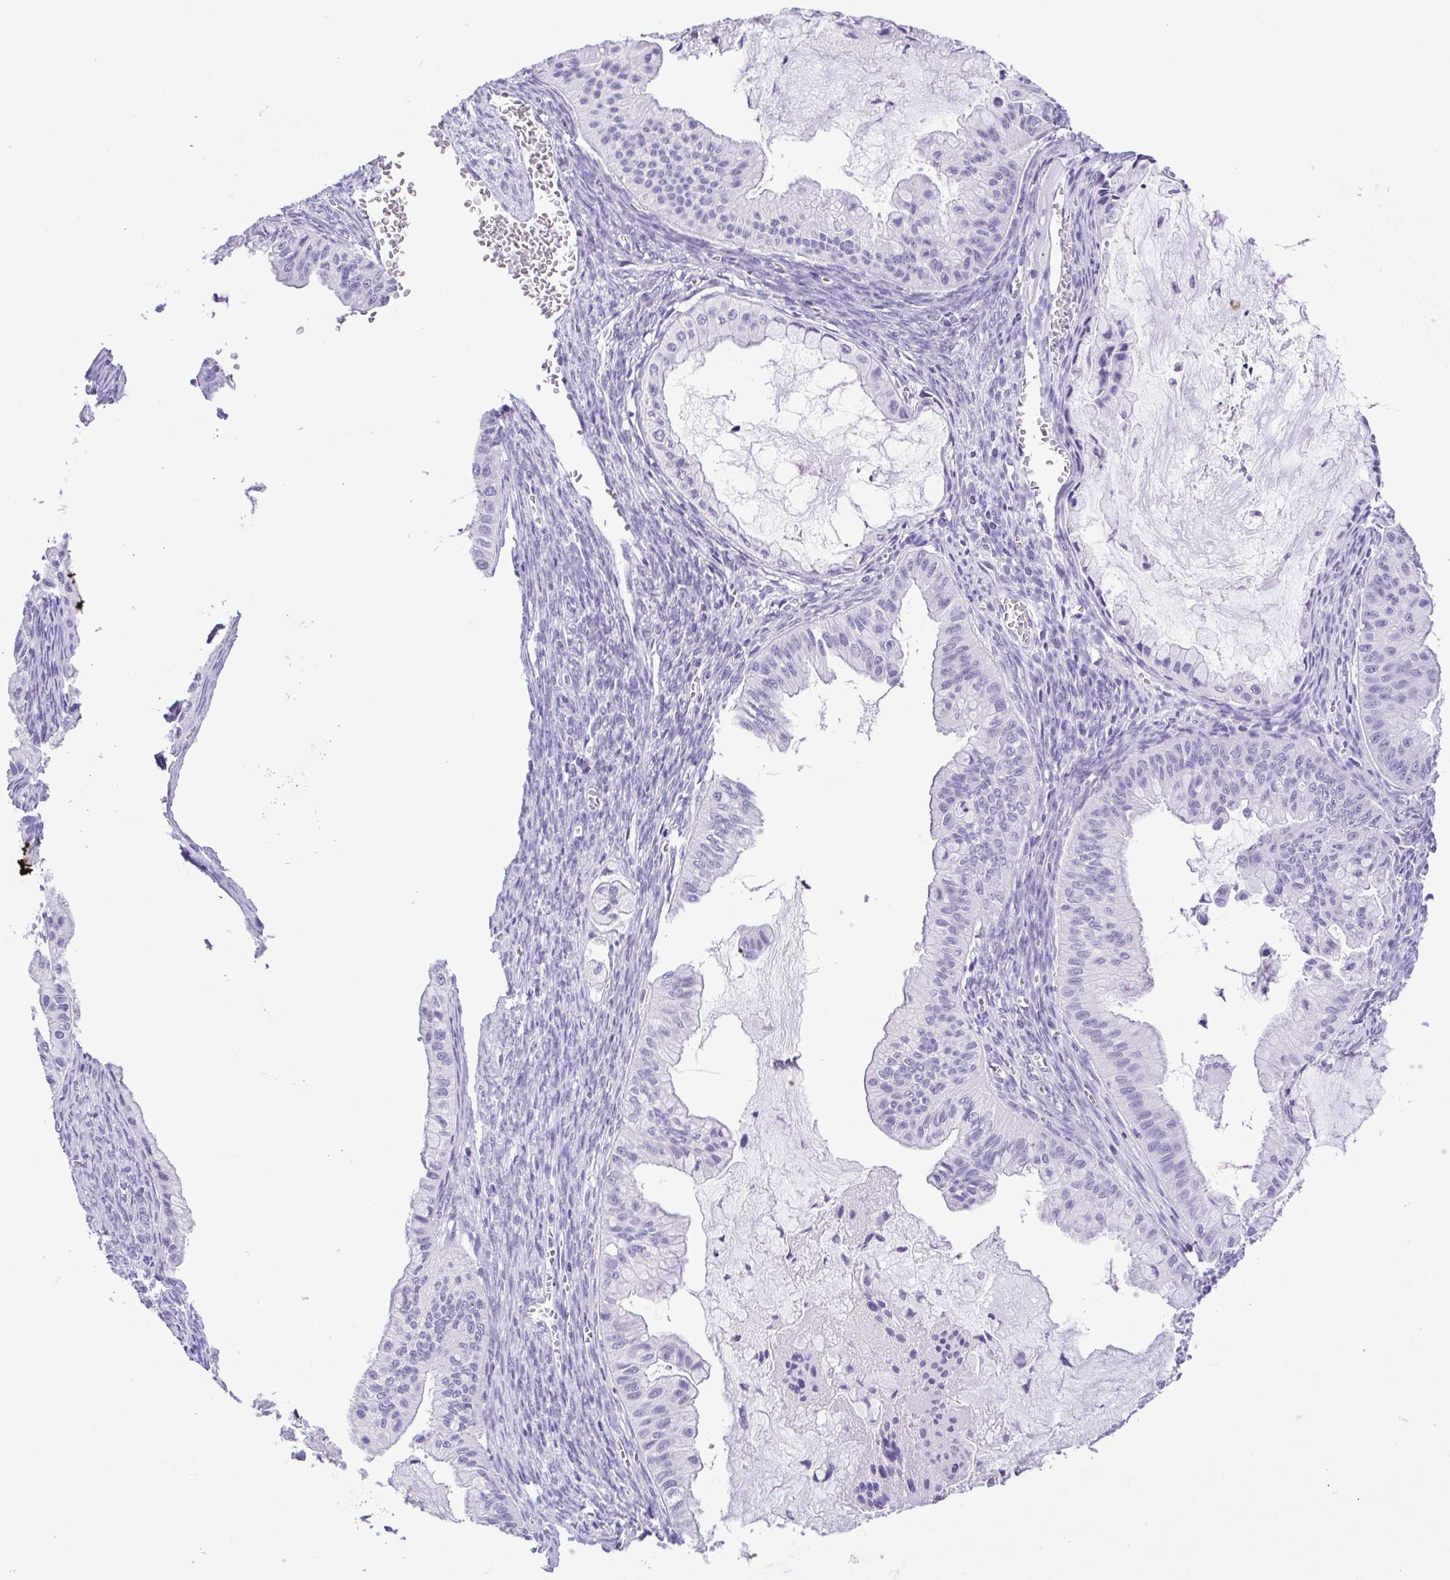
{"staining": {"intensity": "negative", "quantity": "none", "location": "none"}, "tissue": "ovarian cancer", "cell_type": "Tumor cells", "image_type": "cancer", "snomed": [{"axis": "morphology", "description": "Cystadenocarcinoma, mucinous, NOS"}, {"axis": "topography", "description": "Ovary"}], "caption": "Human ovarian cancer (mucinous cystadenocarcinoma) stained for a protein using immunohistochemistry reveals no staining in tumor cells.", "gene": "OVGP1", "patient": {"sex": "female", "age": 72}}